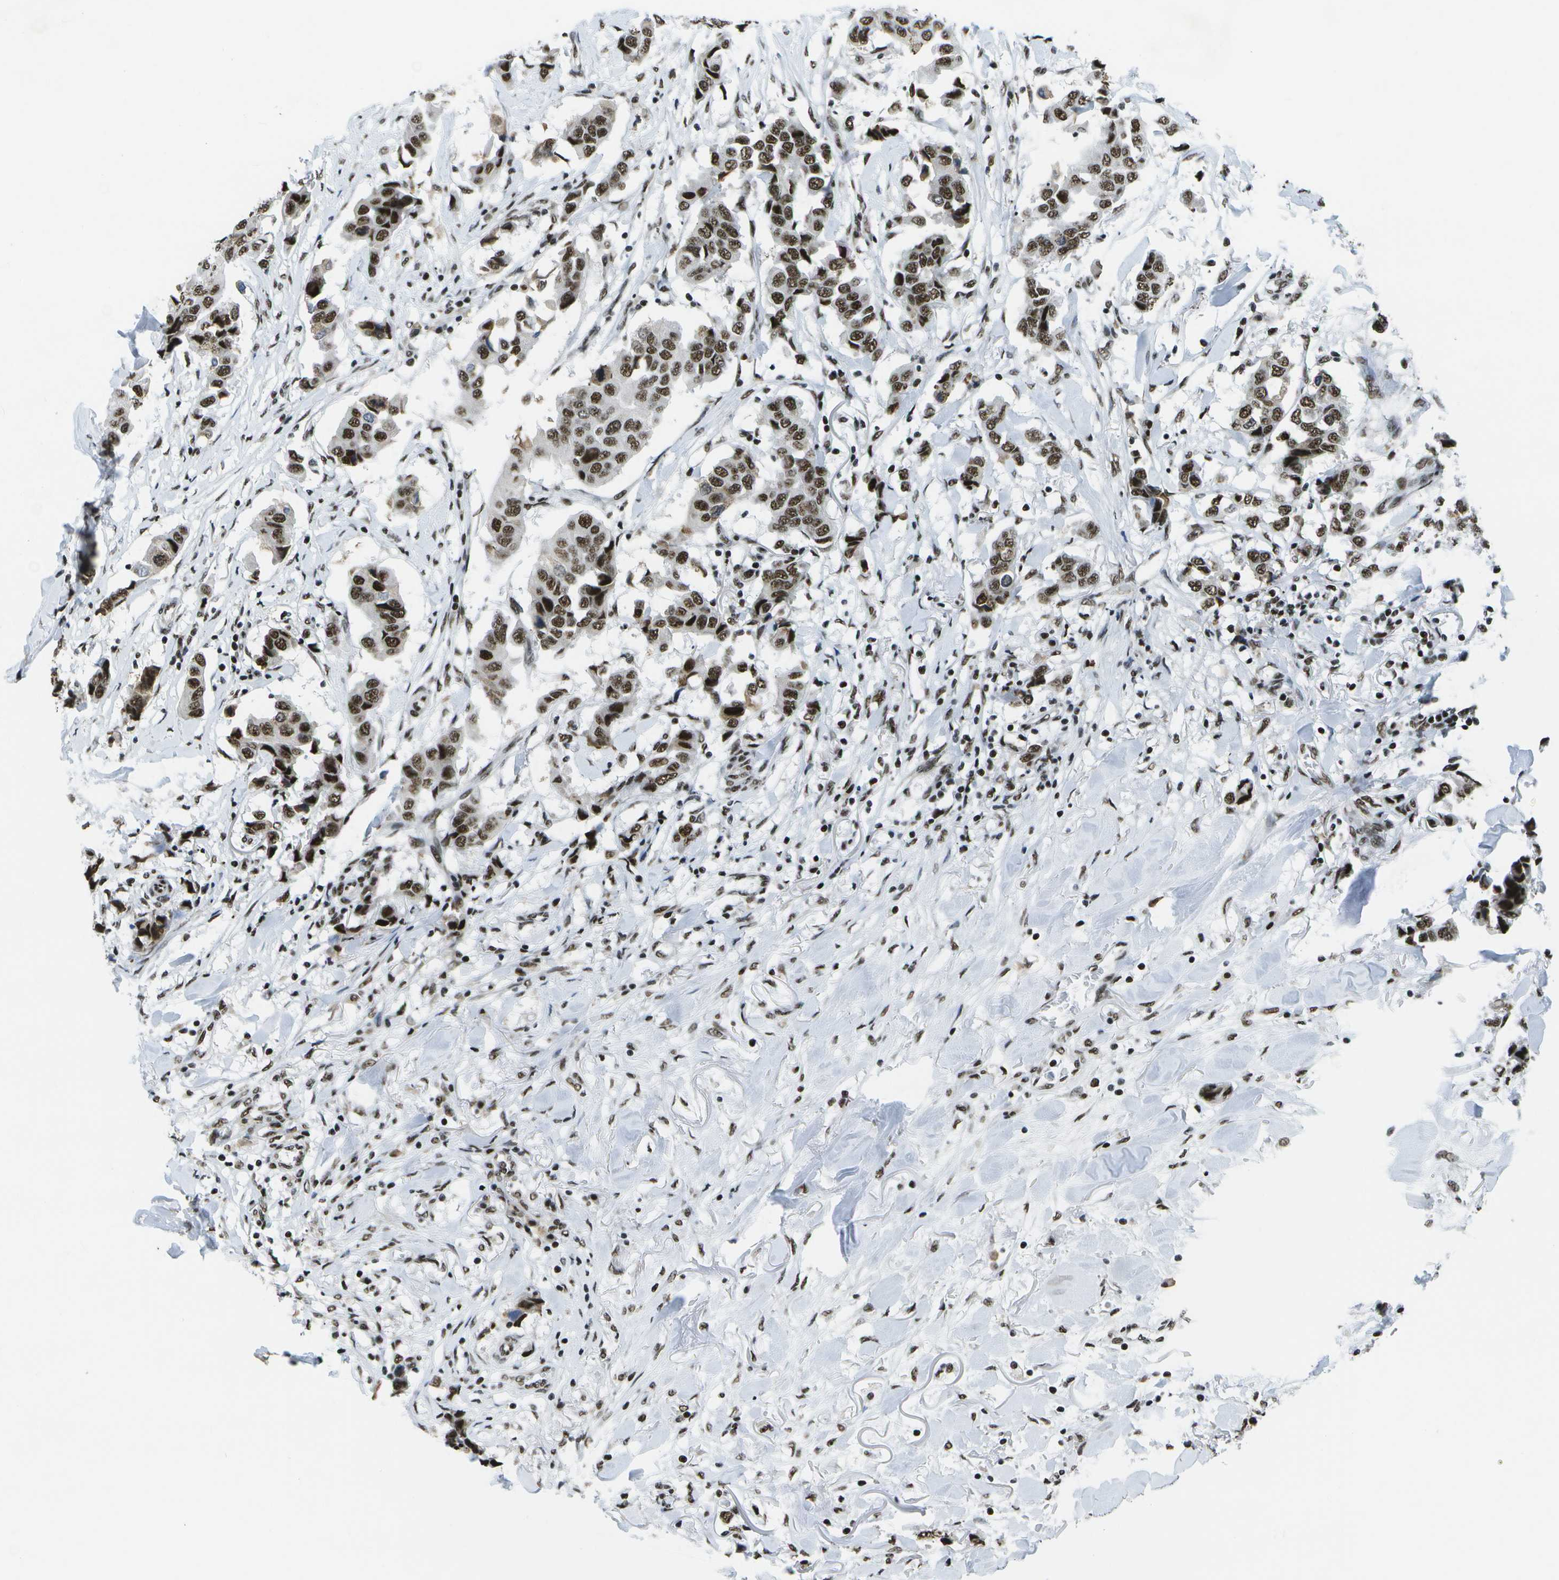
{"staining": {"intensity": "strong", "quantity": ">75%", "location": "nuclear"}, "tissue": "breast cancer", "cell_type": "Tumor cells", "image_type": "cancer", "snomed": [{"axis": "morphology", "description": "Duct carcinoma"}, {"axis": "topography", "description": "Breast"}], "caption": "Breast intraductal carcinoma stained with DAB (3,3'-diaminobenzidine) immunohistochemistry (IHC) demonstrates high levels of strong nuclear positivity in approximately >75% of tumor cells.", "gene": "NSRP1", "patient": {"sex": "female", "age": 80}}